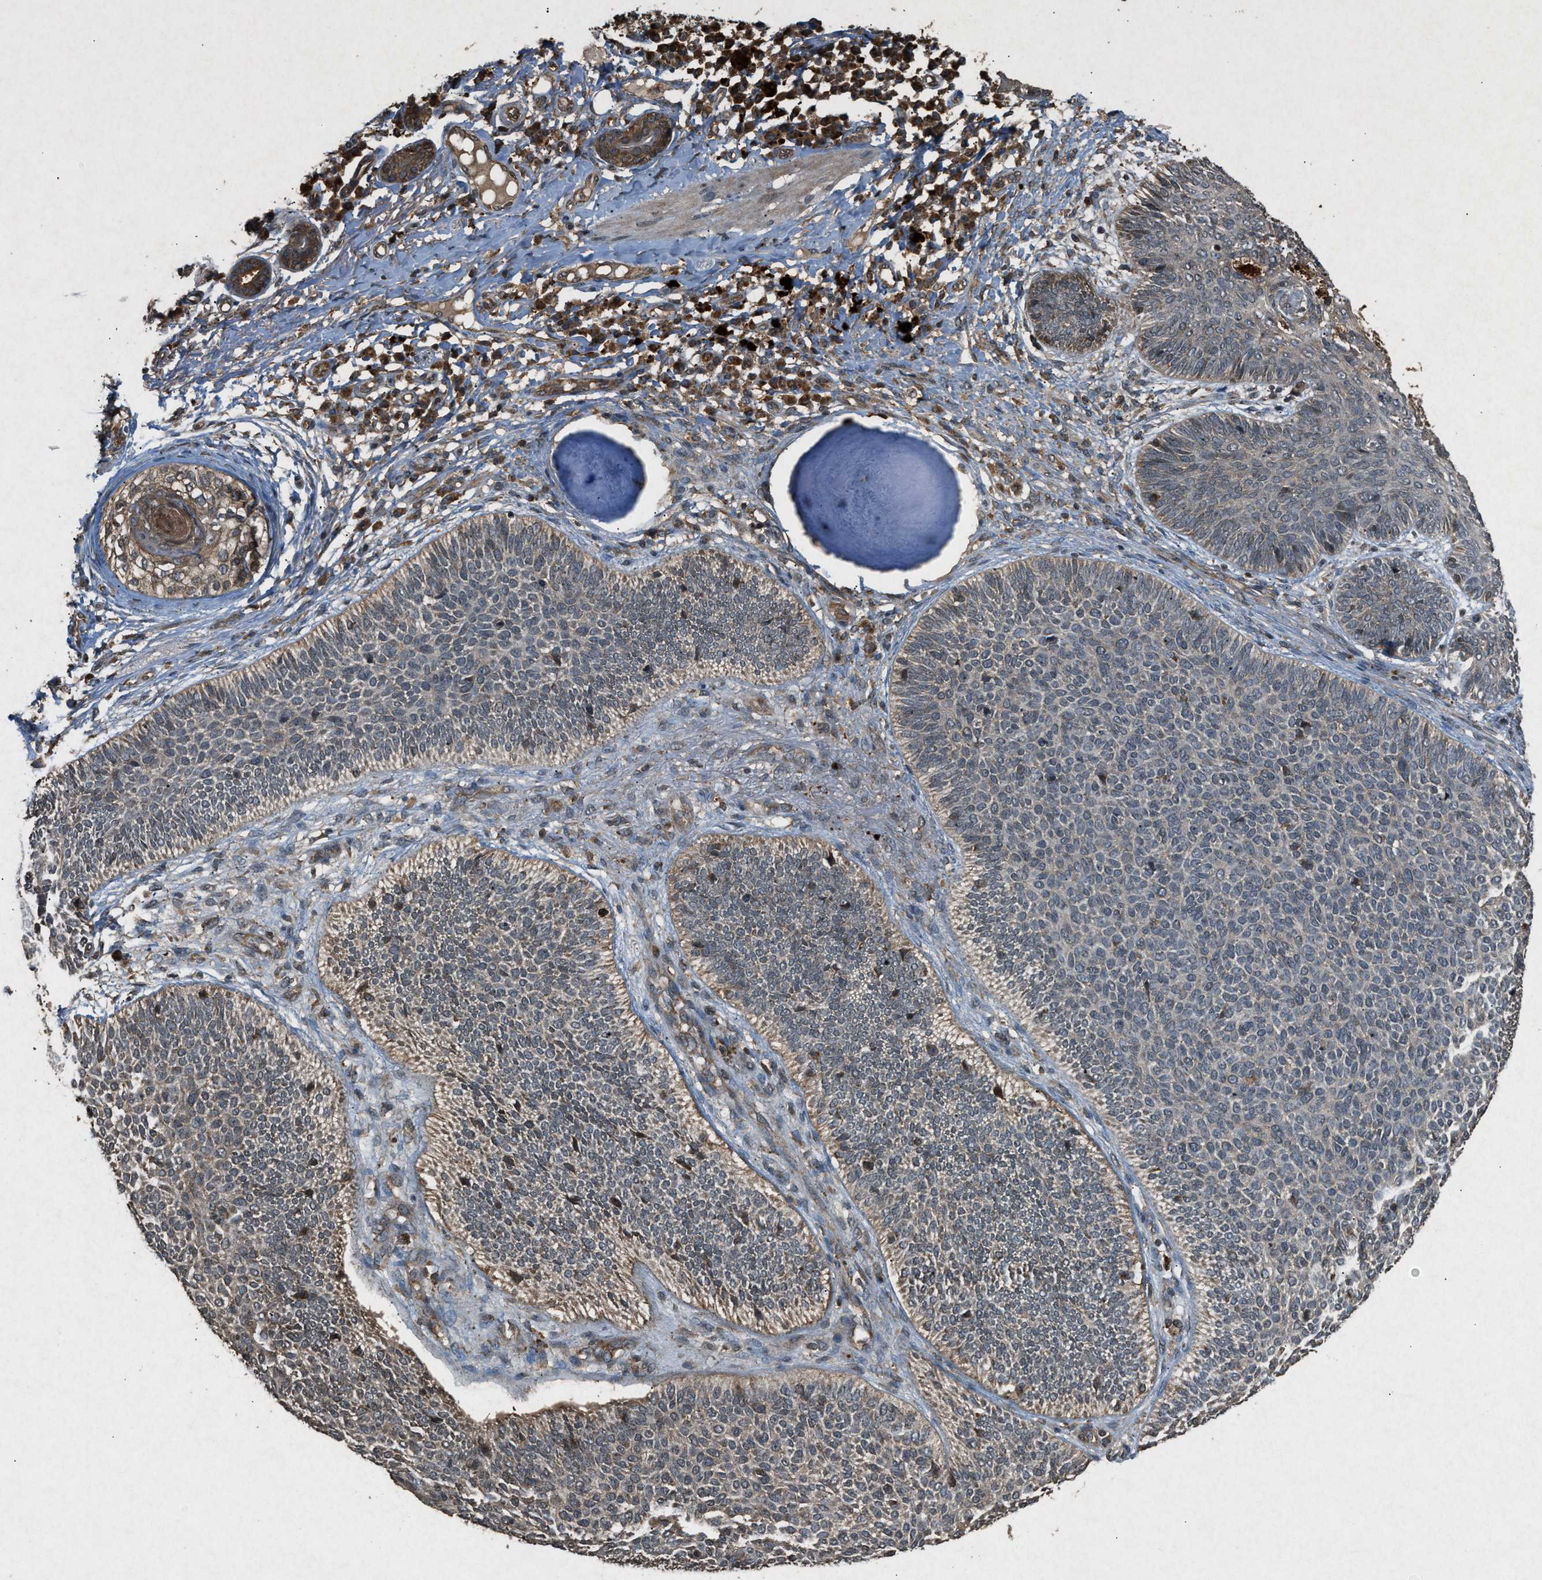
{"staining": {"intensity": "weak", "quantity": "<25%", "location": "cytoplasmic/membranous"}, "tissue": "skin cancer", "cell_type": "Tumor cells", "image_type": "cancer", "snomed": [{"axis": "morphology", "description": "Normal tissue, NOS"}, {"axis": "morphology", "description": "Basal cell carcinoma"}, {"axis": "topography", "description": "Skin"}], "caption": "A high-resolution image shows immunohistochemistry staining of skin basal cell carcinoma, which demonstrates no significant expression in tumor cells.", "gene": "OAS1", "patient": {"sex": "male", "age": 52}}